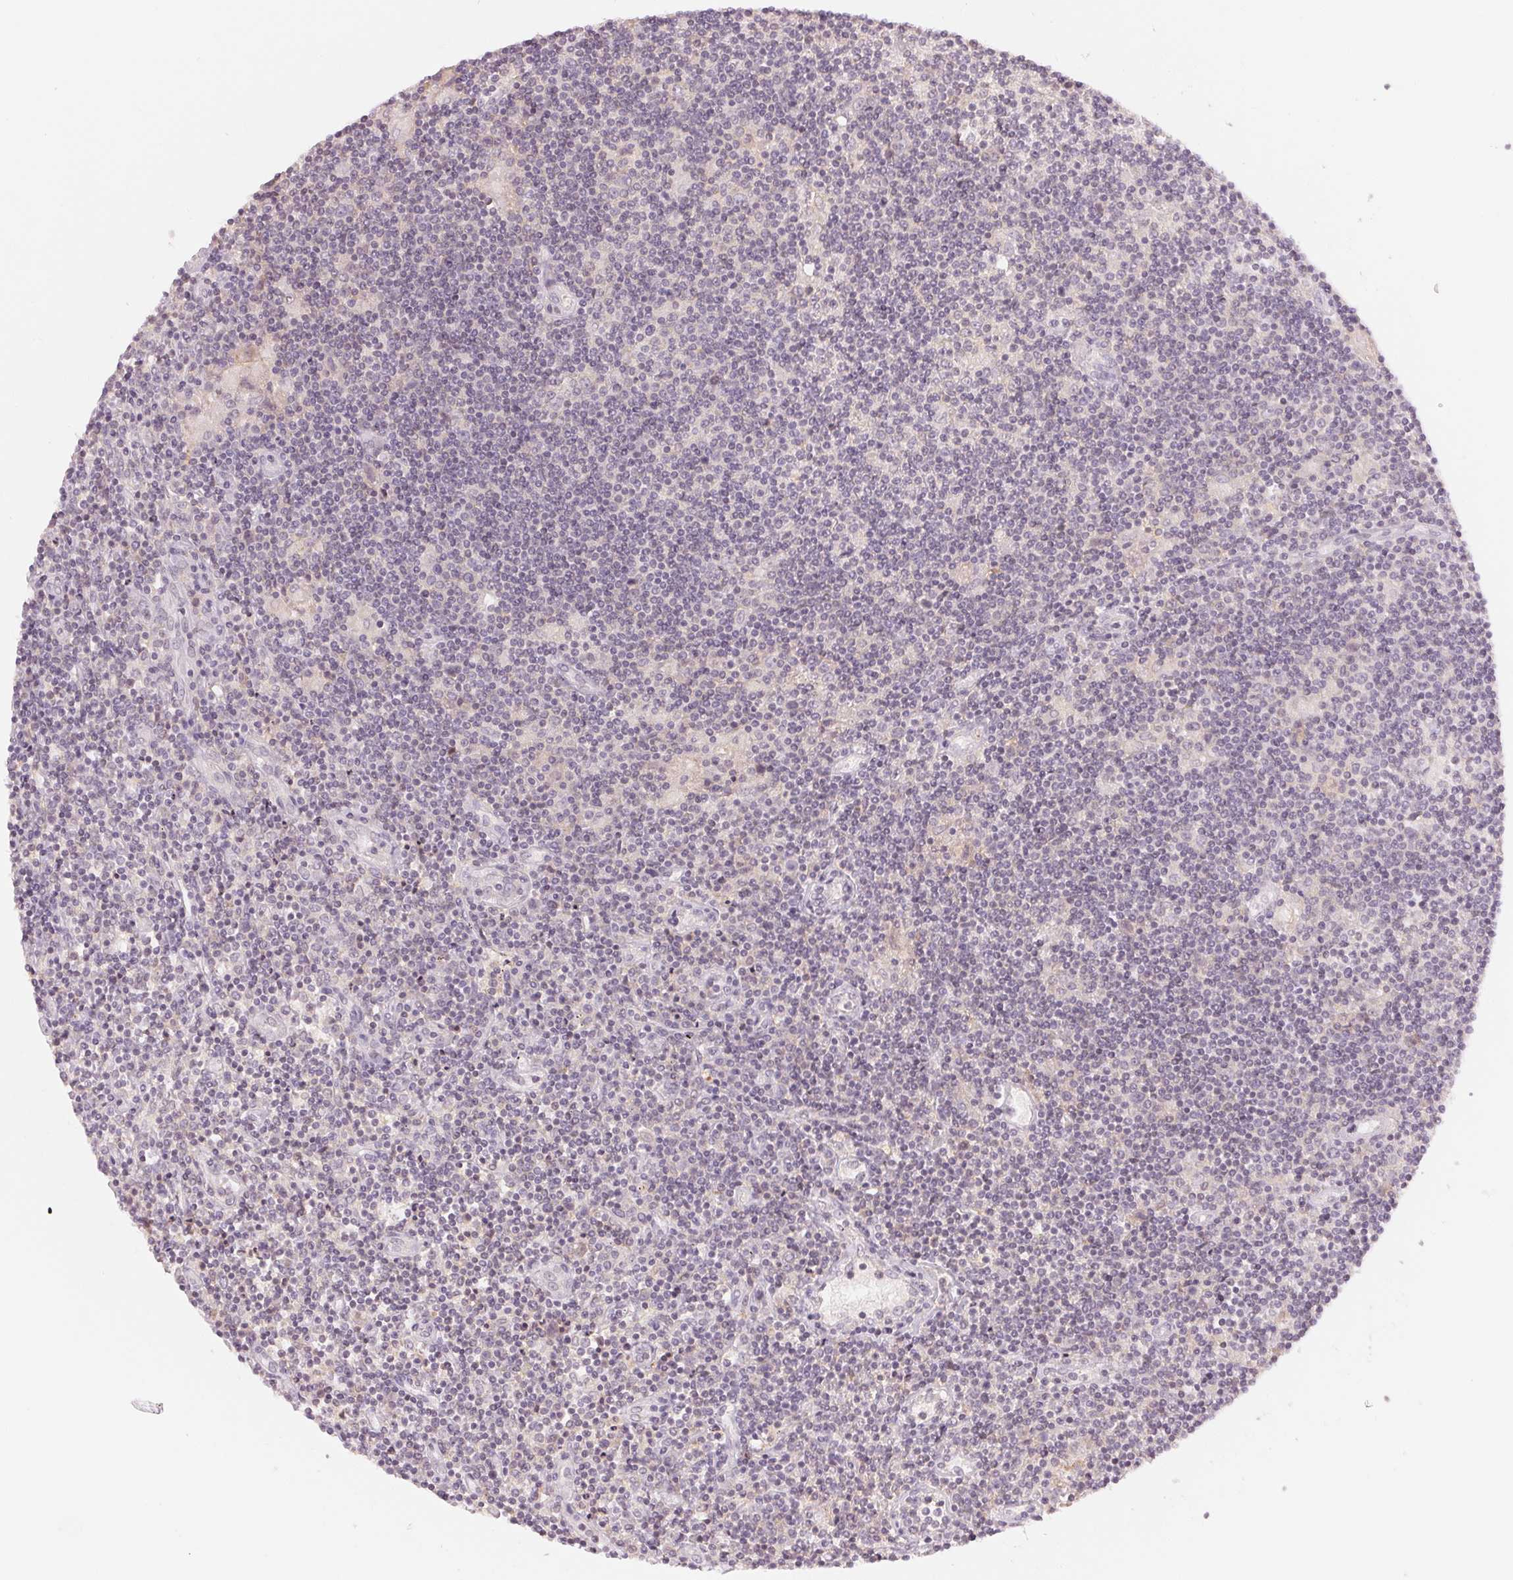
{"staining": {"intensity": "negative", "quantity": "none", "location": "none"}, "tissue": "lymphoma", "cell_type": "Tumor cells", "image_type": "cancer", "snomed": [{"axis": "morphology", "description": "Hodgkin's disease, NOS"}, {"axis": "topography", "description": "Lymph node"}], "caption": "Immunohistochemical staining of human Hodgkin's disease shows no significant positivity in tumor cells.", "gene": "KPRP", "patient": {"sex": "male", "age": 40}}